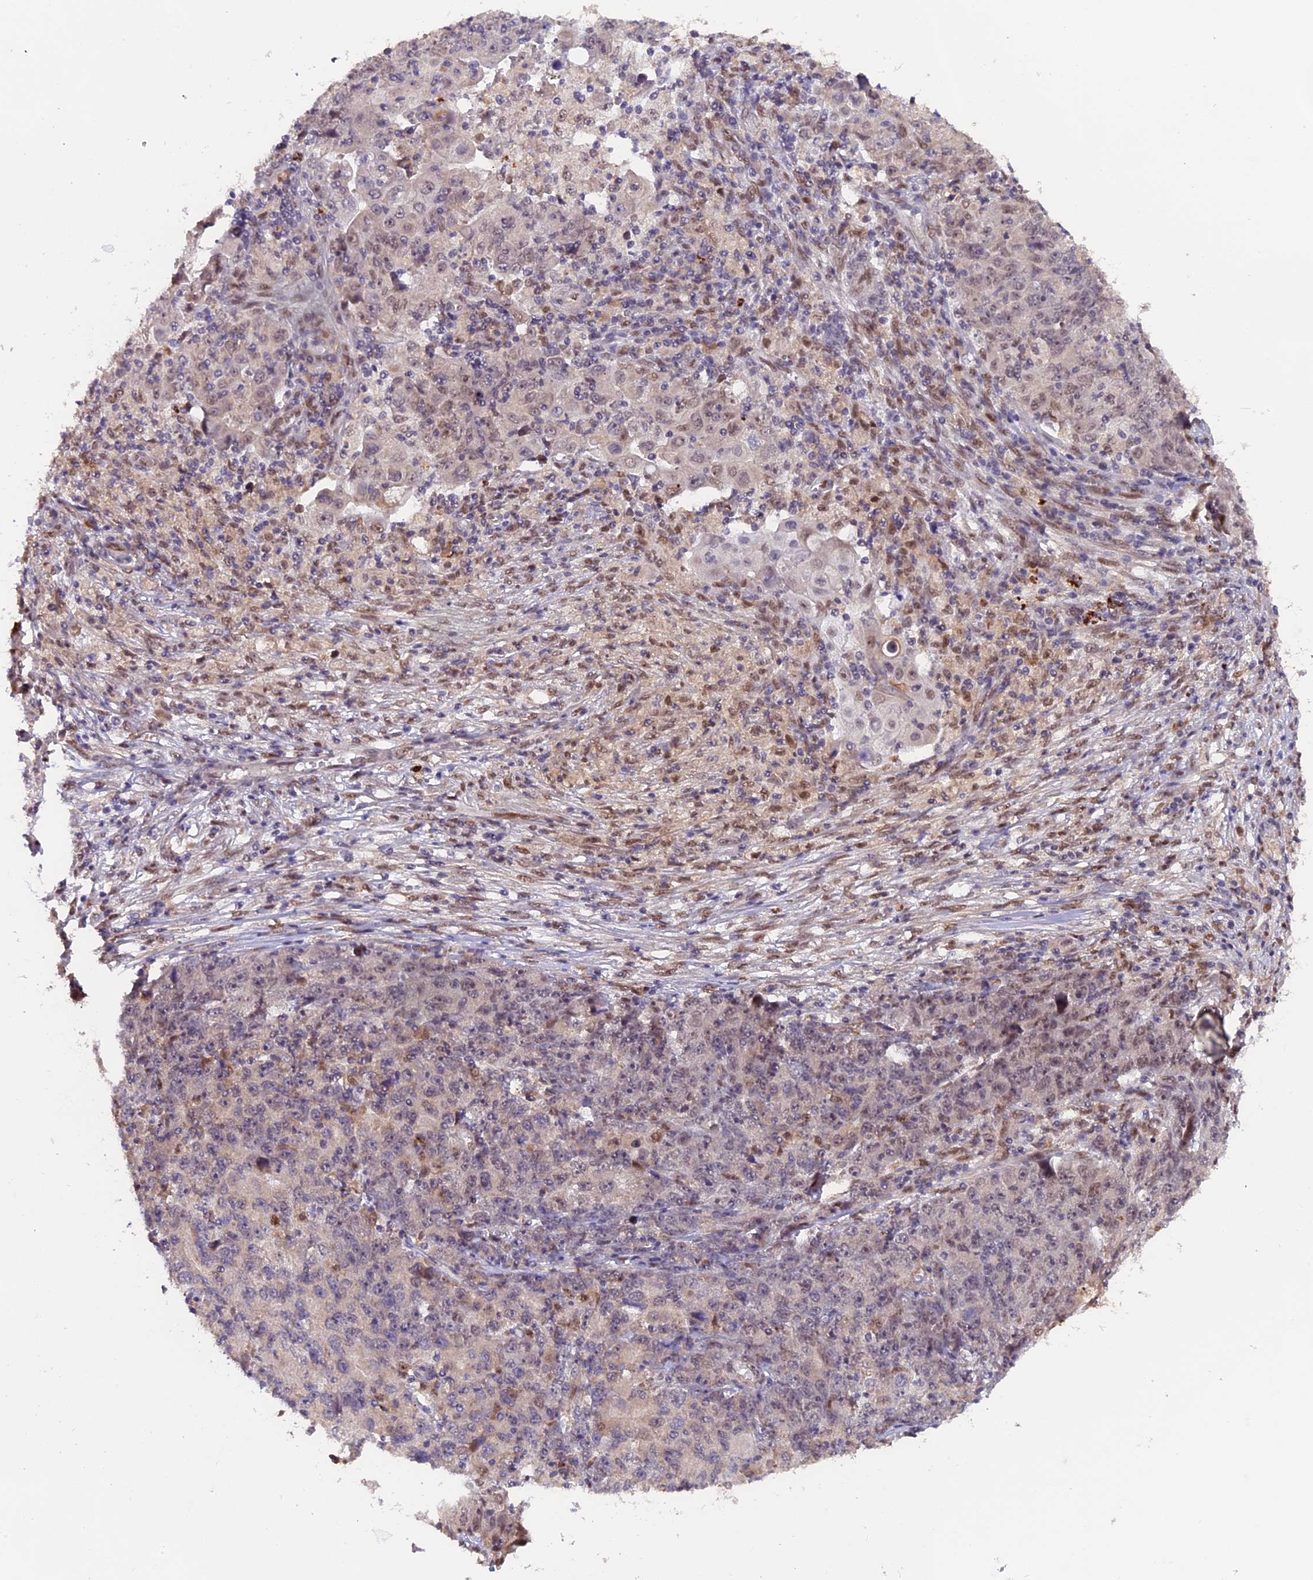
{"staining": {"intensity": "weak", "quantity": "25%-75%", "location": "nuclear"}, "tissue": "ovarian cancer", "cell_type": "Tumor cells", "image_type": "cancer", "snomed": [{"axis": "morphology", "description": "Carcinoma, endometroid"}, {"axis": "topography", "description": "Ovary"}], "caption": "Weak nuclear protein positivity is seen in approximately 25%-75% of tumor cells in endometroid carcinoma (ovarian). (DAB = brown stain, brightfield microscopy at high magnification).", "gene": "FAM118B", "patient": {"sex": "female", "age": 42}}